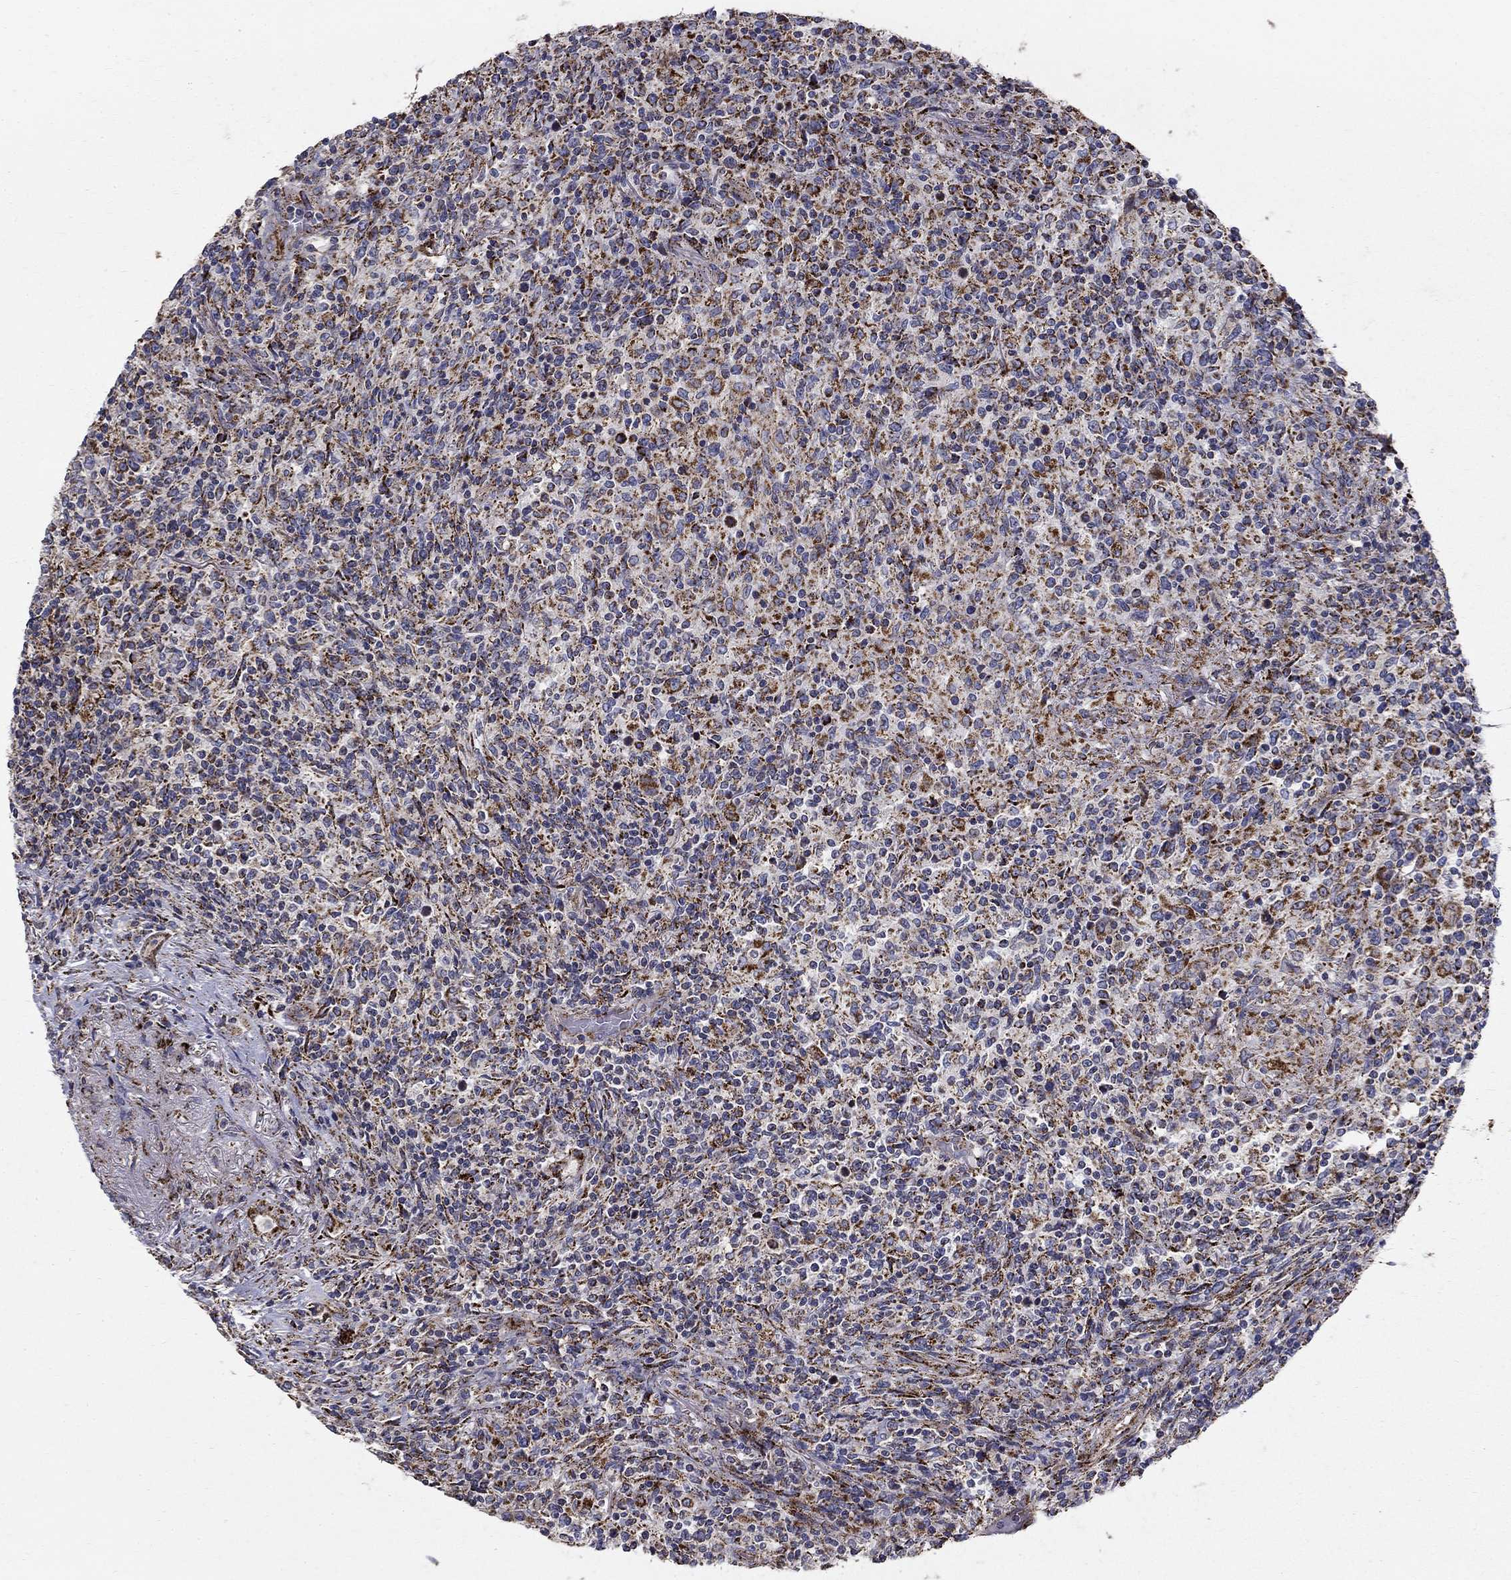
{"staining": {"intensity": "strong", "quantity": "<25%", "location": "cytoplasmic/membranous"}, "tissue": "lymphoma", "cell_type": "Tumor cells", "image_type": "cancer", "snomed": [{"axis": "morphology", "description": "Malignant lymphoma, non-Hodgkin's type, High grade"}, {"axis": "topography", "description": "Lung"}], "caption": "A high-resolution image shows immunohistochemistry (IHC) staining of high-grade malignant lymphoma, non-Hodgkin's type, which shows strong cytoplasmic/membranous staining in approximately <25% of tumor cells.", "gene": "GCSH", "patient": {"sex": "male", "age": 79}}